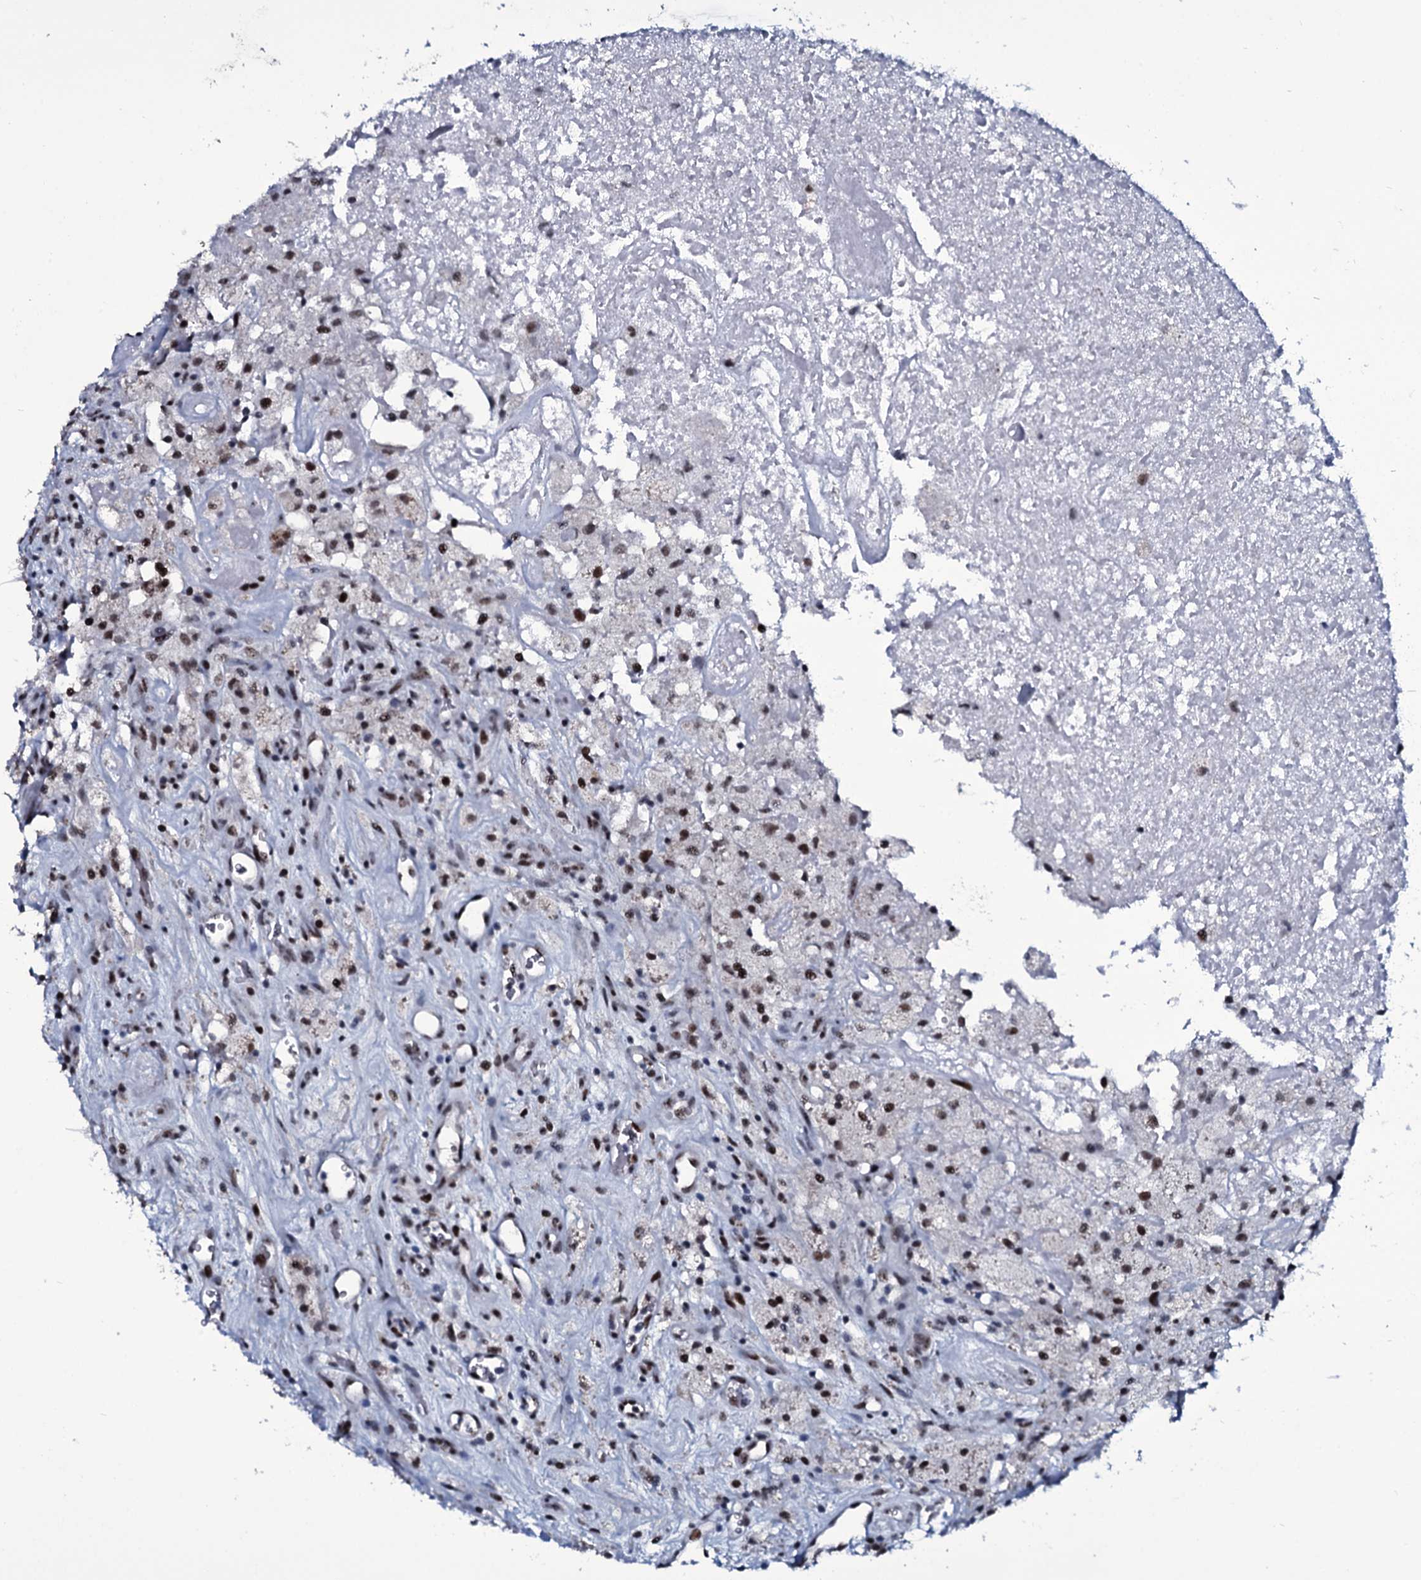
{"staining": {"intensity": "moderate", "quantity": ">75%", "location": "nuclear"}, "tissue": "glioma", "cell_type": "Tumor cells", "image_type": "cancer", "snomed": [{"axis": "morphology", "description": "Glioma, malignant, High grade"}, {"axis": "topography", "description": "Brain"}], "caption": "IHC image of neoplastic tissue: human glioma stained using IHC shows medium levels of moderate protein expression localized specifically in the nuclear of tumor cells, appearing as a nuclear brown color.", "gene": "ZMIZ2", "patient": {"sex": "male", "age": 76}}